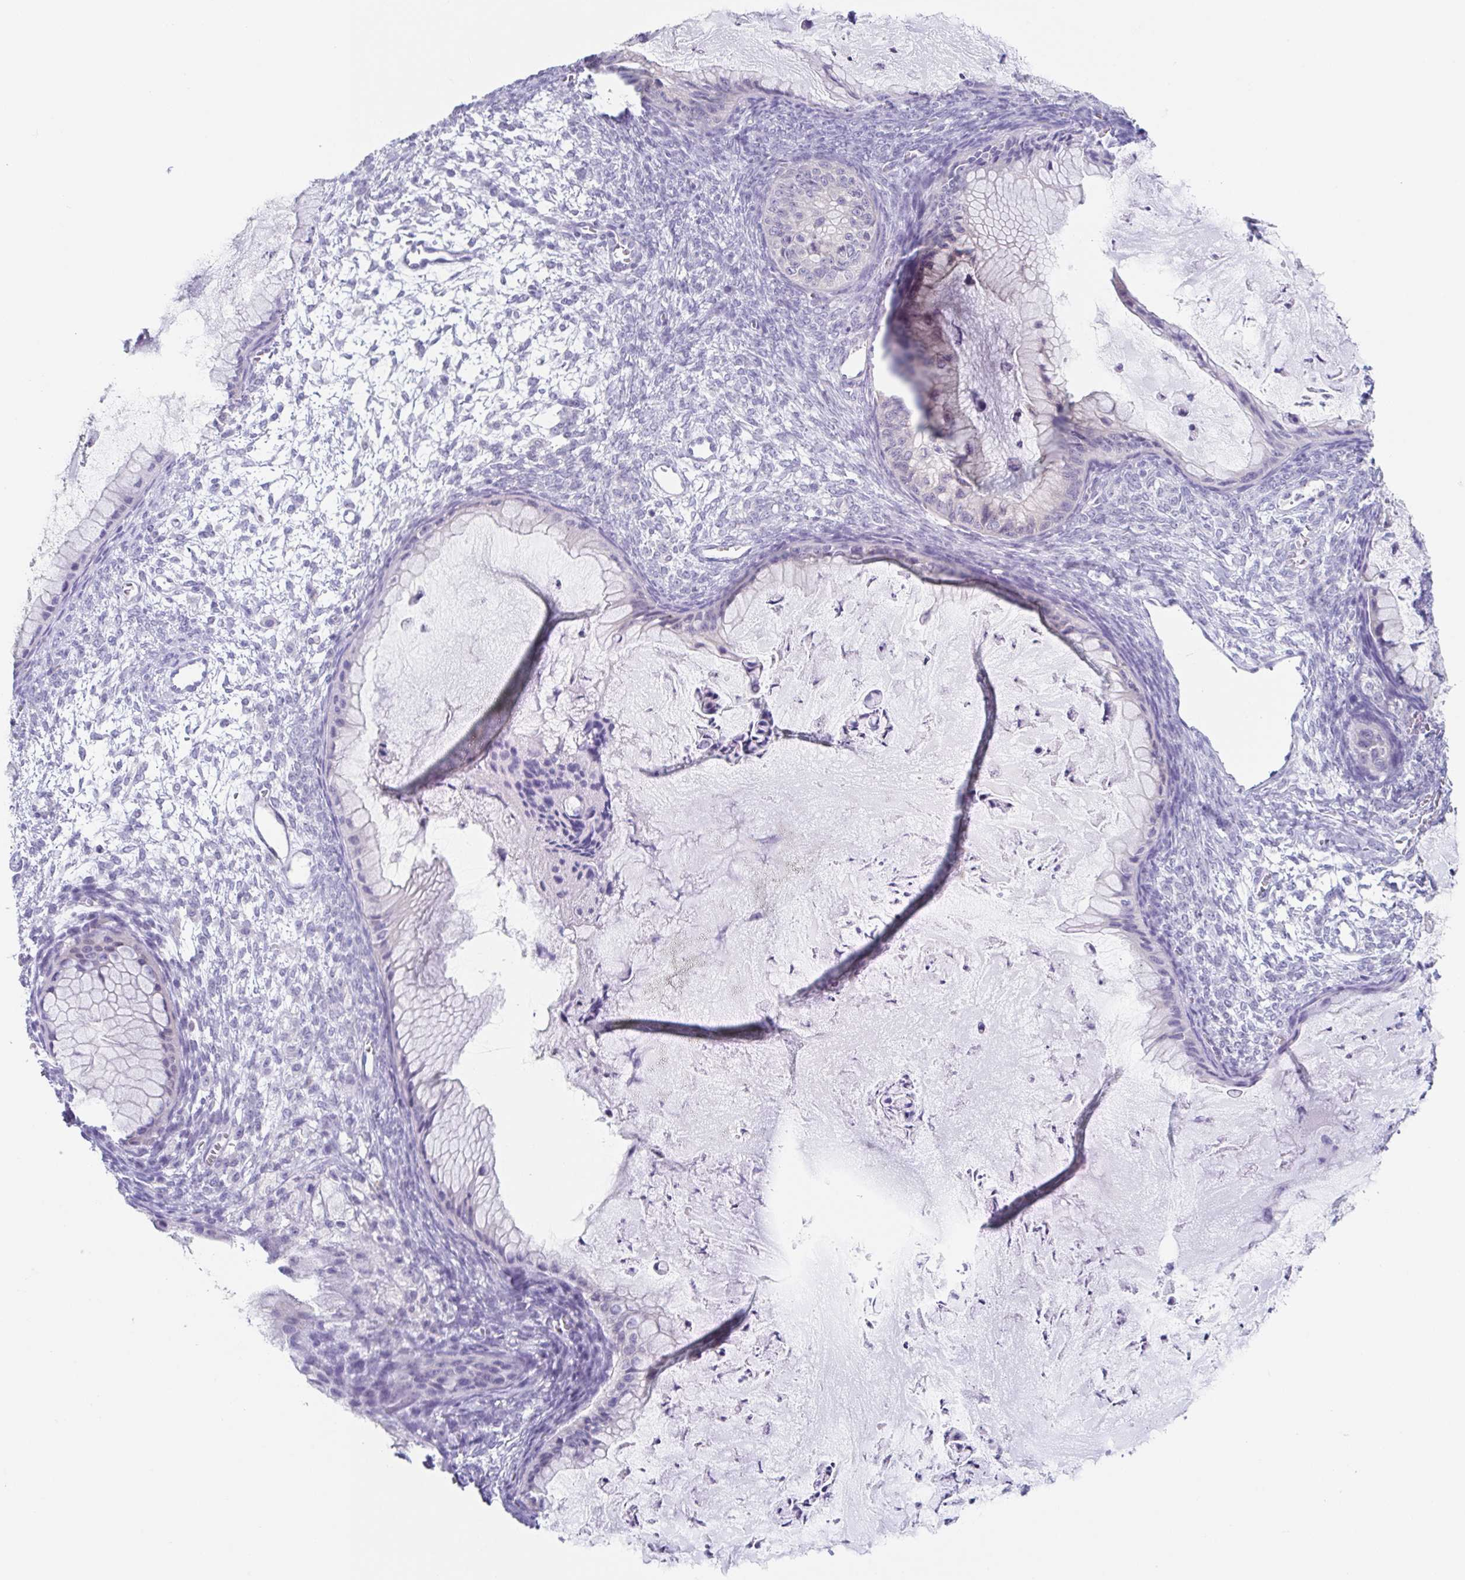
{"staining": {"intensity": "negative", "quantity": "none", "location": "none"}, "tissue": "ovarian cancer", "cell_type": "Tumor cells", "image_type": "cancer", "snomed": [{"axis": "morphology", "description": "Cystadenocarcinoma, mucinous, NOS"}, {"axis": "topography", "description": "Ovary"}], "caption": "An IHC micrograph of ovarian cancer (mucinous cystadenocarcinoma) is shown. There is no staining in tumor cells of ovarian cancer (mucinous cystadenocarcinoma). (Brightfield microscopy of DAB (3,3'-diaminobenzidine) immunohistochemistry at high magnification).", "gene": "HTR2A", "patient": {"sex": "female", "age": 72}}